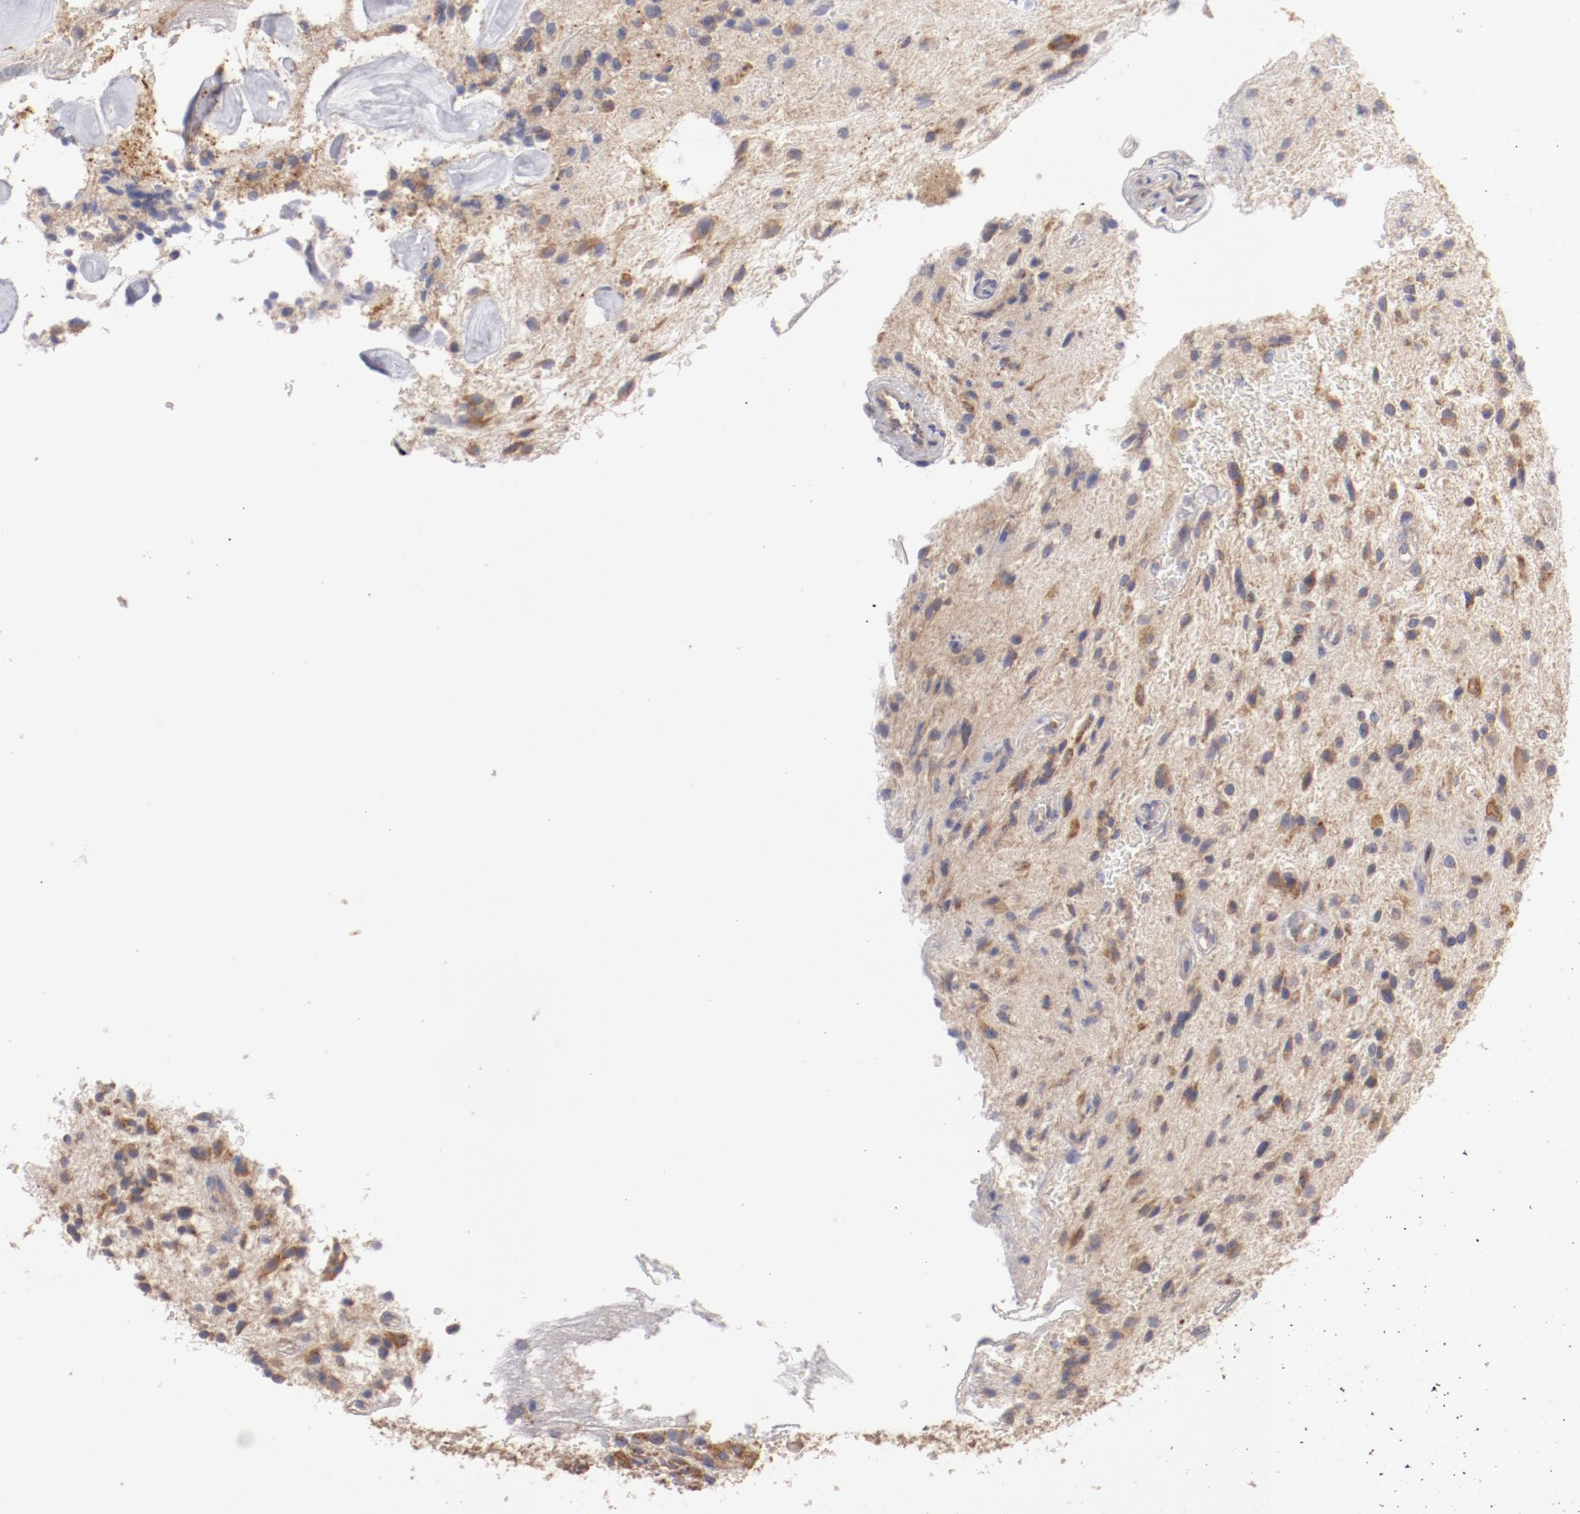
{"staining": {"intensity": "weak", "quantity": "25%-75%", "location": "cytoplasmic/membranous"}, "tissue": "glioma", "cell_type": "Tumor cells", "image_type": "cancer", "snomed": [{"axis": "morphology", "description": "Glioma, malignant, NOS"}, {"axis": "topography", "description": "Cerebellum"}], "caption": "A brown stain shows weak cytoplasmic/membranous staining of a protein in human glioma tumor cells.", "gene": "ENTPD5", "patient": {"sex": "female", "age": 10}}